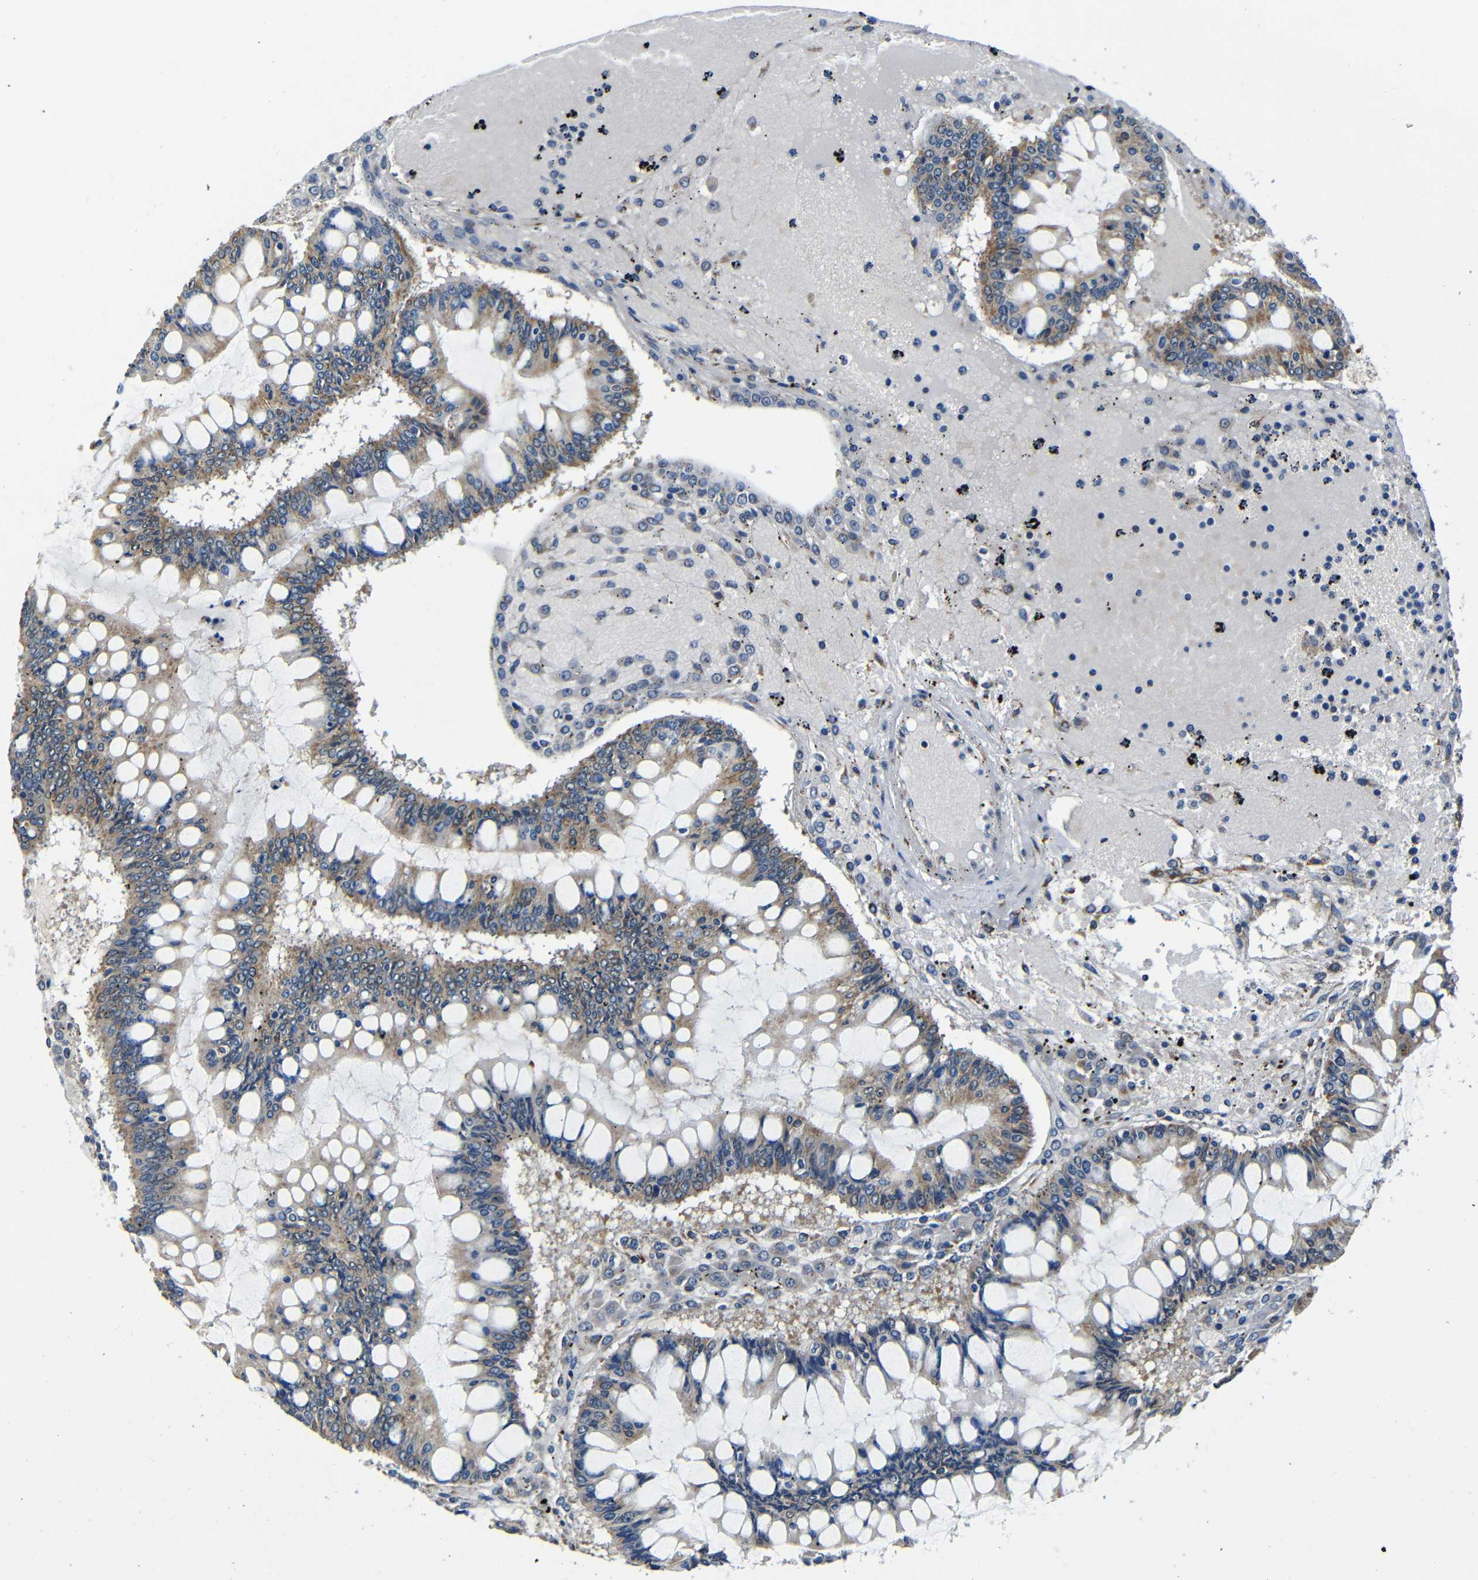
{"staining": {"intensity": "weak", "quantity": ">75%", "location": "cytoplasmic/membranous"}, "tissue": "ovarian cancer", "cell_type": "Tumor cells", "image_type": "cancer", "snomed": [{"axis": "morphology", "description": "Cystadenocarcinoma, mucinous, NOS"}, {"axis": "topography", "description": "Ovary"}], "caption": "A photomicrograph of ovarian cancer stained for a protein displays weak cytoplasmic/membranous brown staining in tumor cells.", "gene": "FKBP14", "patient": {"sex": "female", "age": 73}}